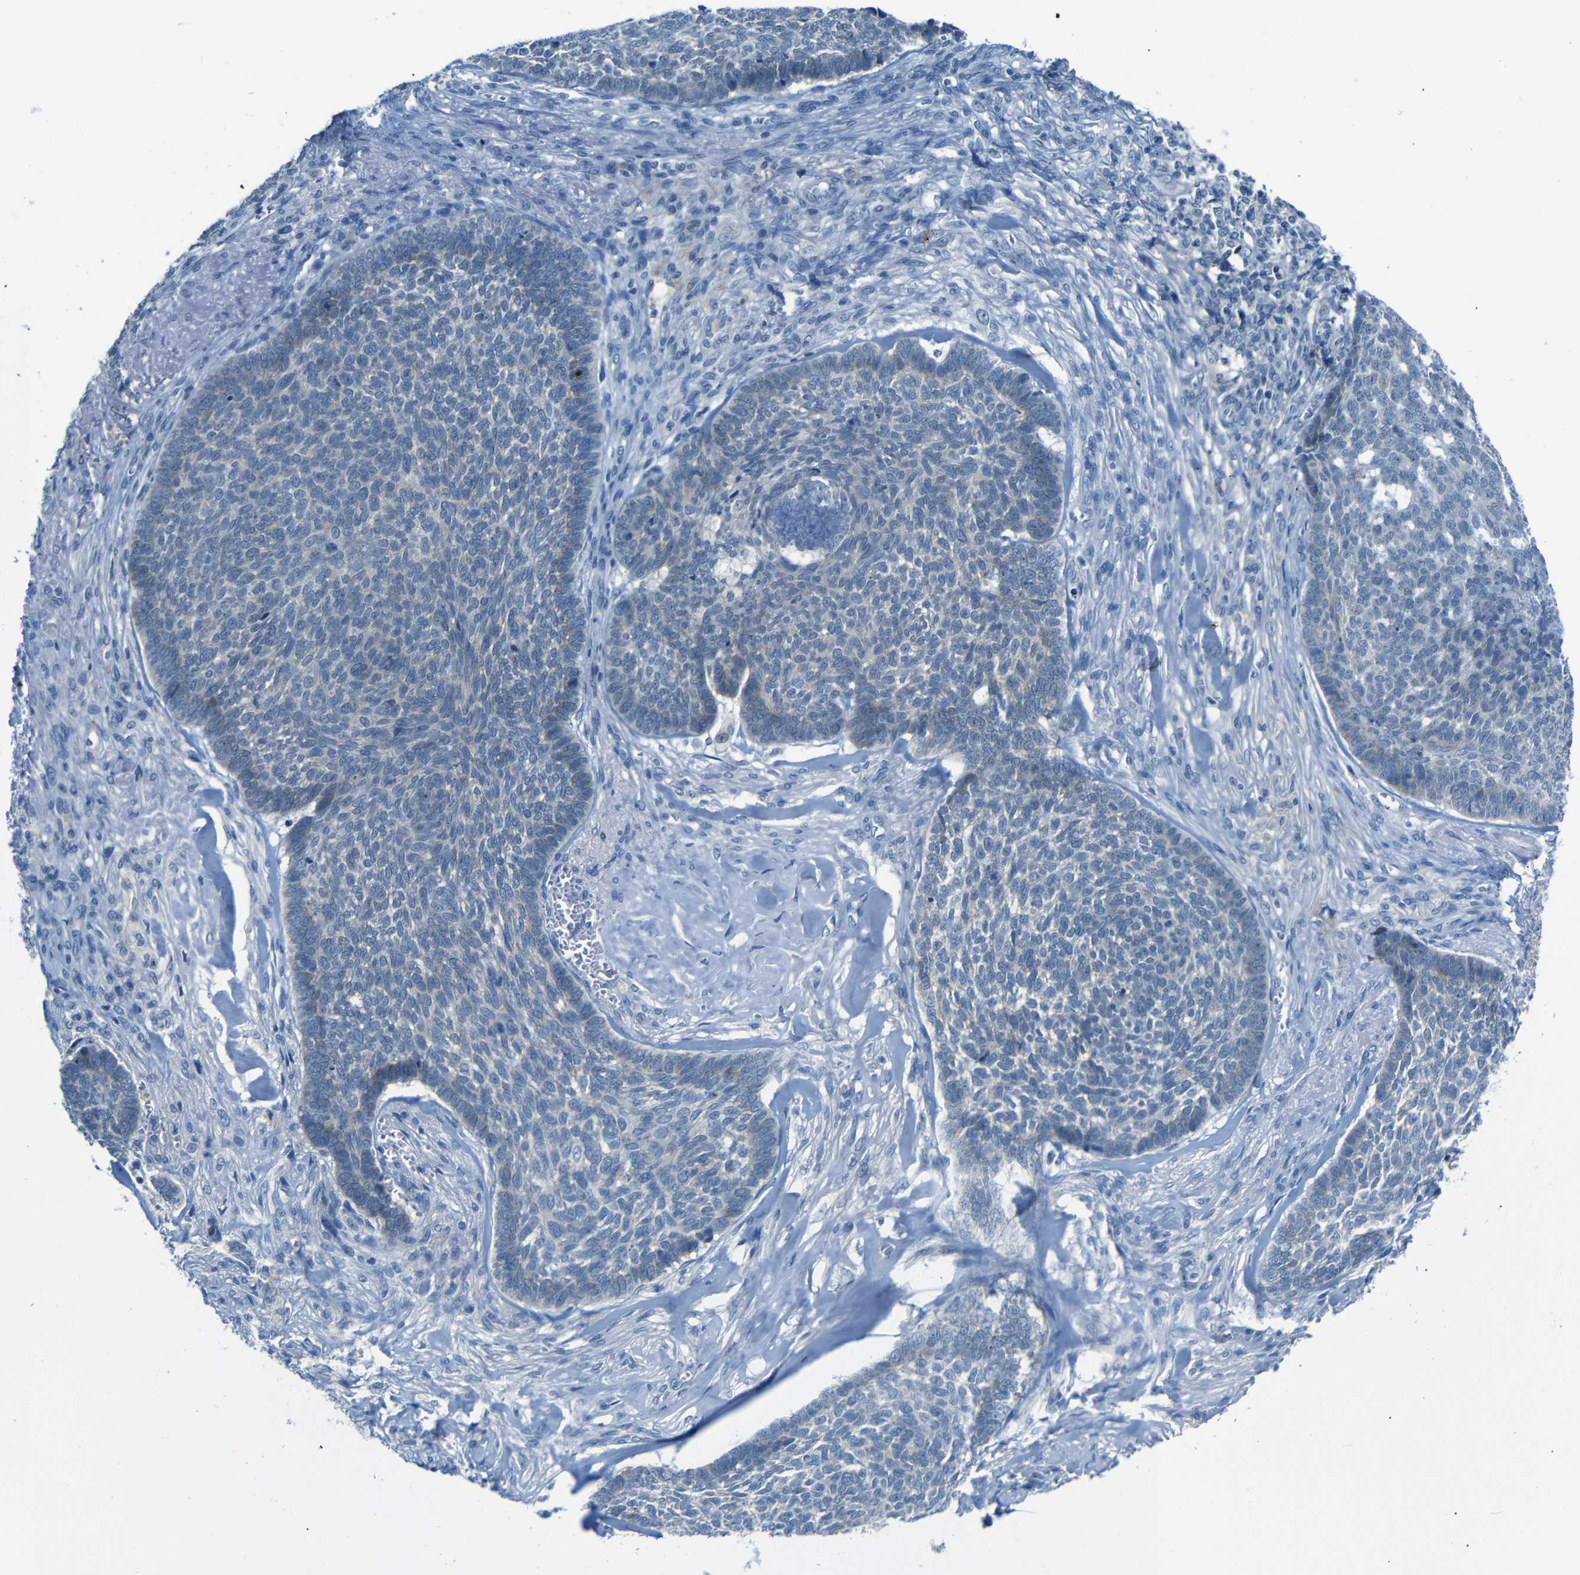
{"staining": {"intensity": "weak", "quantity": "<25%", "location": "cytoplasmic/membranous"}, "tissue": "skin cancer", "cell_type": "Tumor cells", "image_type": "cancer", "snomed": [{"axis": "morphology", "description": "Basal cell carcinoma"}, {"axis": "topography", "description": "Skin"}], "caption": "DAB (3,3'-diaminobenzidine) immunohistochemical staining of basal cell carcinoma (skin) shows no significant positivity in tumor cells. The staining is performed using DAB (3,3'-diaminobenzidine) brown chromogen with nuclei counter-stained in using hematoxylin.", "gene": "ANK3", "patient": {"sex": "male", "age": 84}}